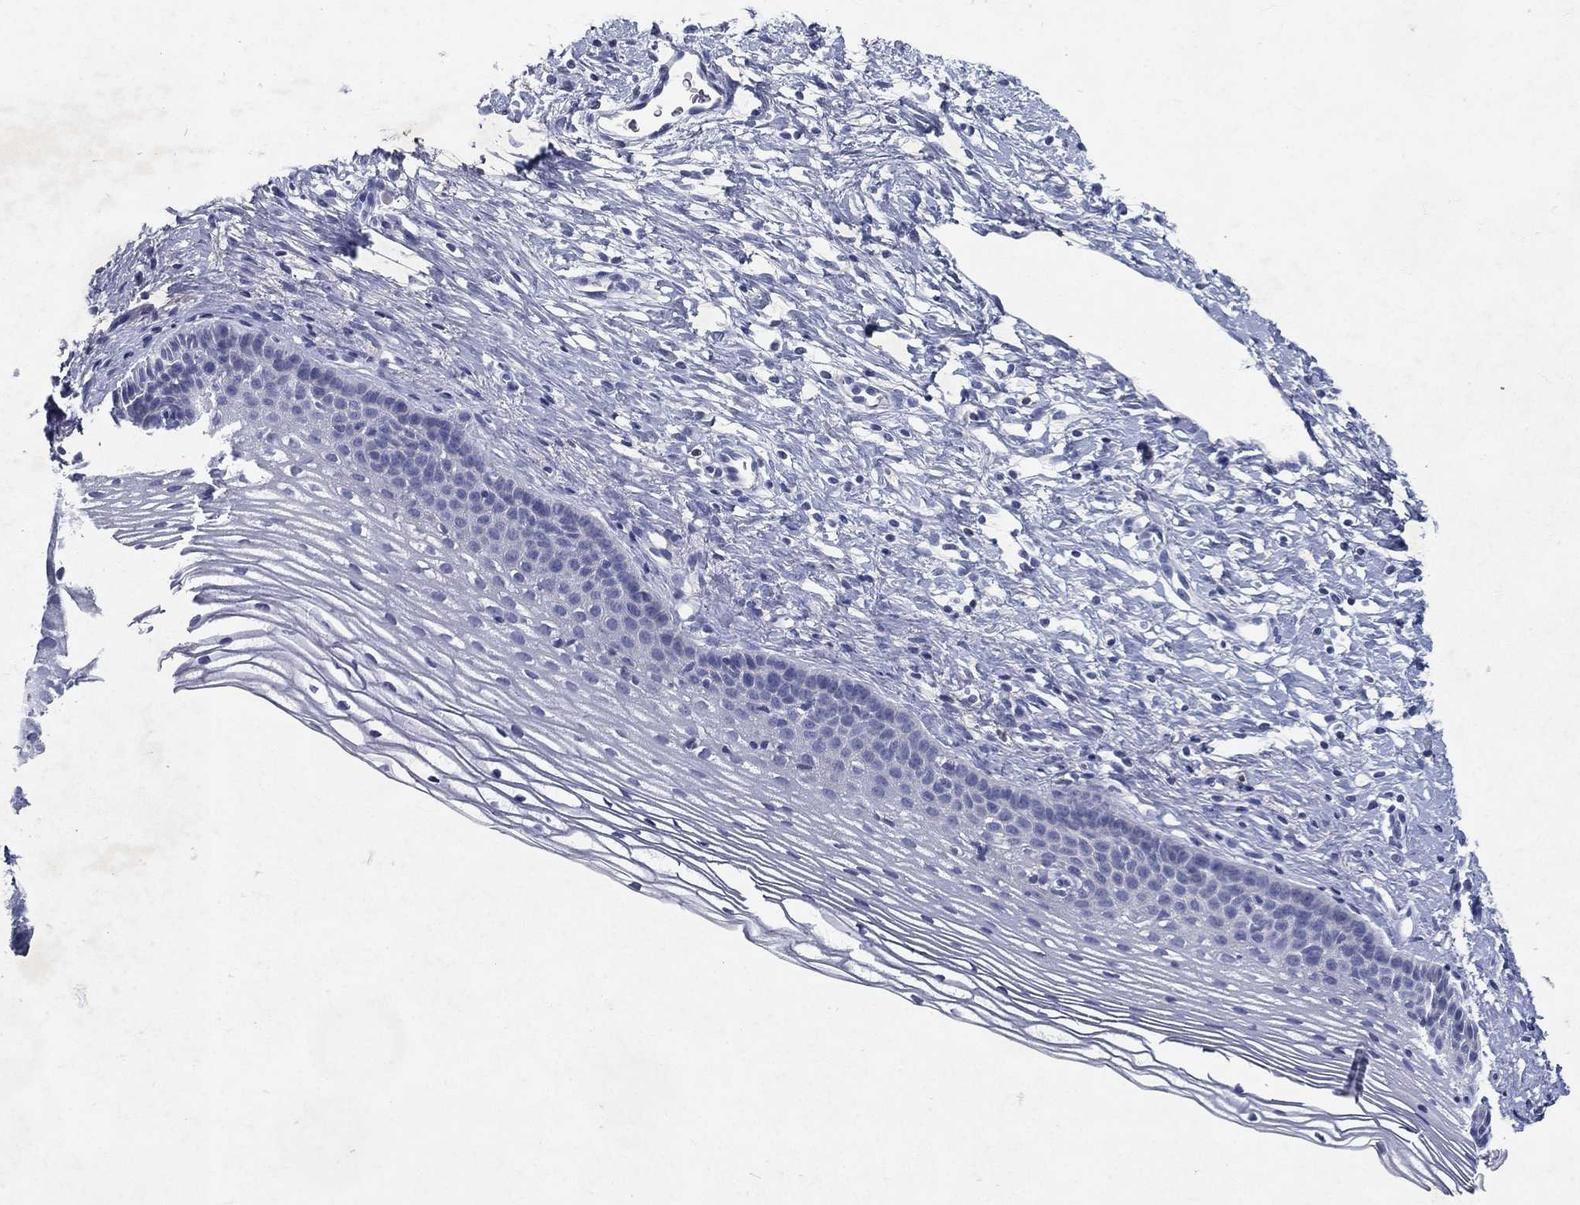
{"staining": {"intensity": "negative", "quantity": "none", "location": "none"}, "tissue": "cervix", "cell_type": "Glandular cells", "image_type": "normal", "snomed": [{"axis": "morphology", "description": "Normal tissue, NOS"}, {"axis": "topography", "description": "Cervix"}], "caption": "Protein analysis of unremarkable cervix shows no significant staining in glandular cells.", "gene": "RGS13", "patient": {"sex": "female", "age": 39}}